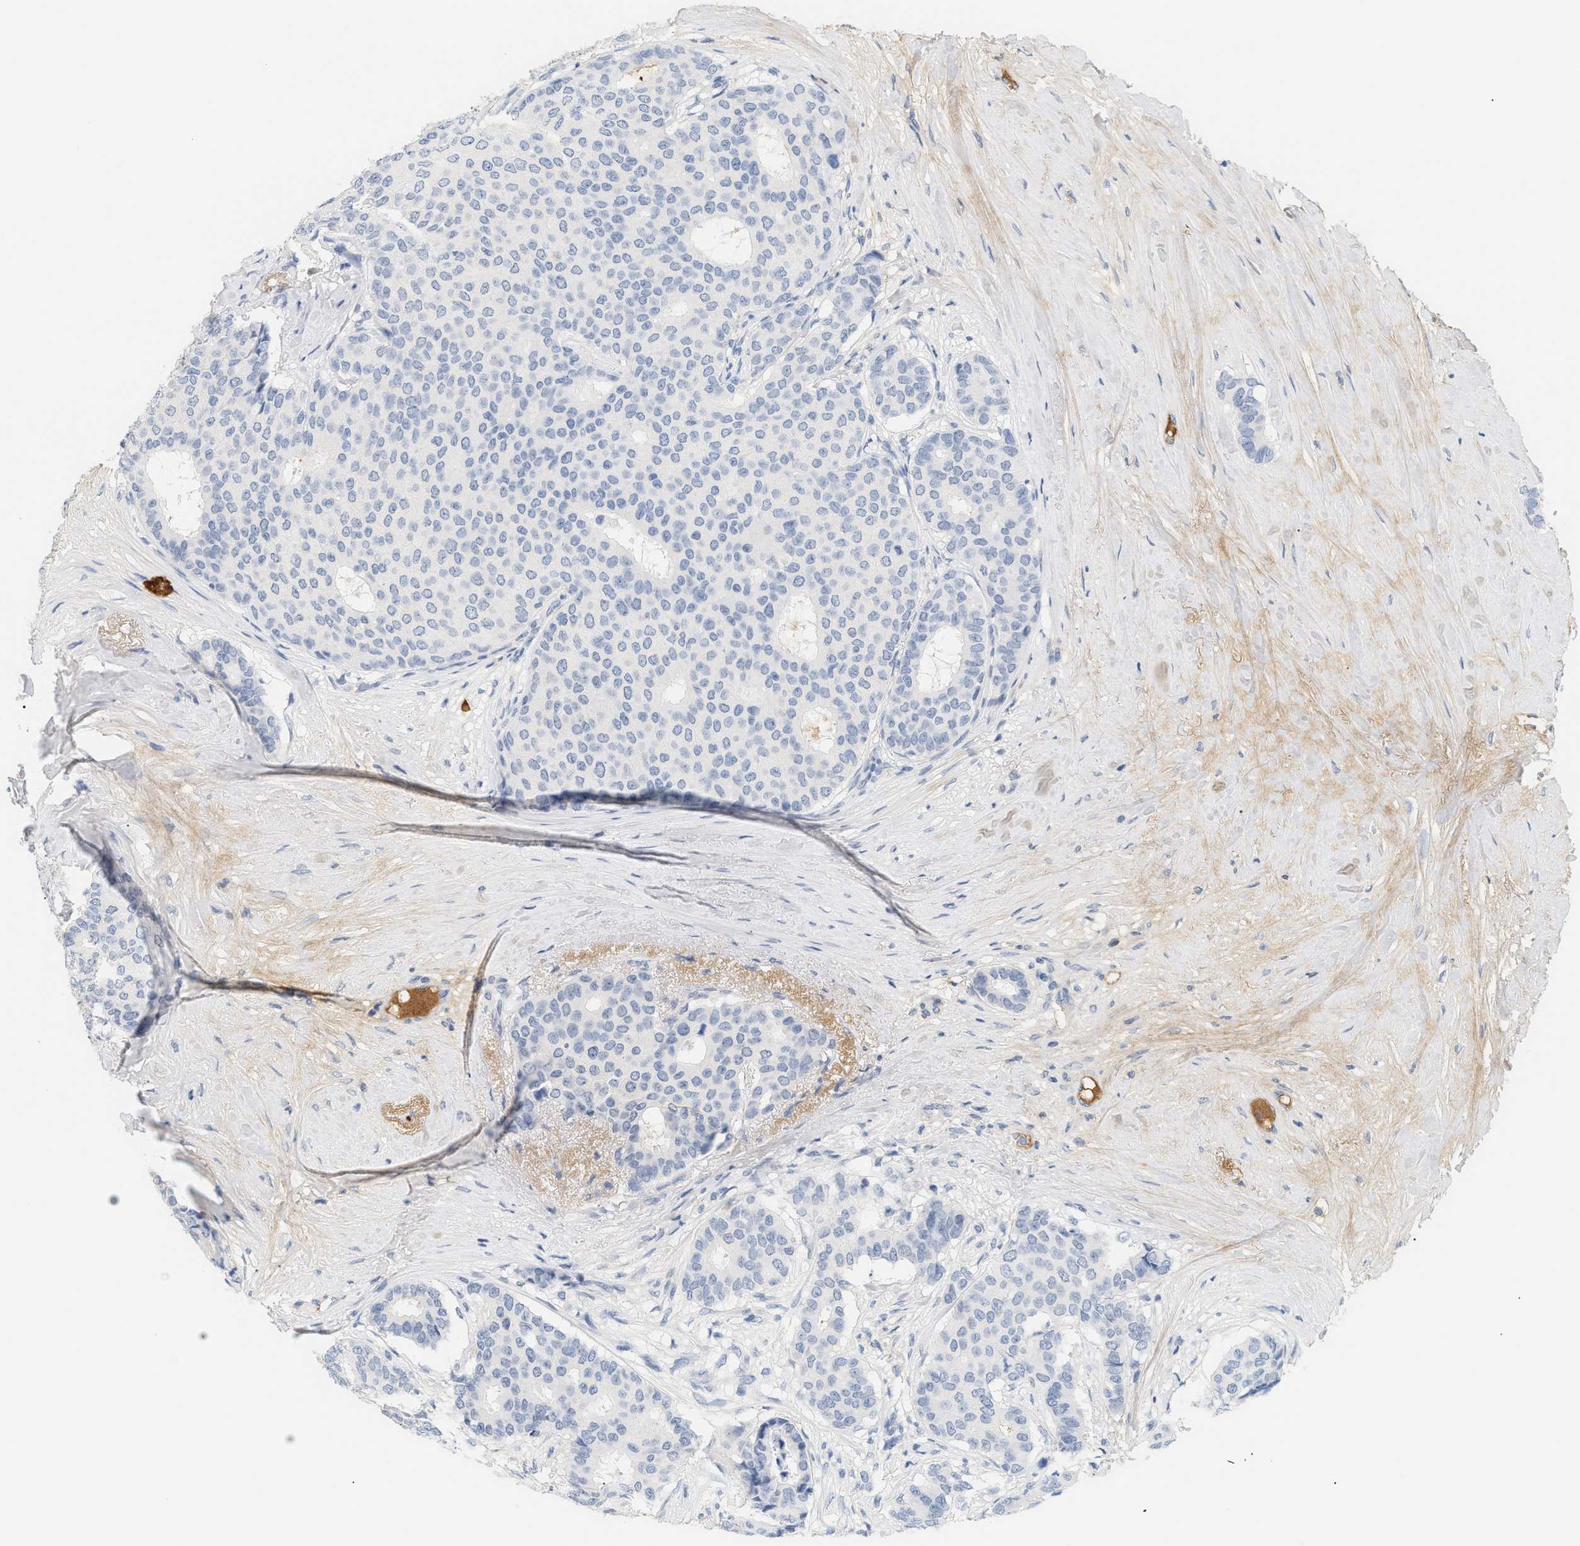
{"staining": {"intensity": "negative", "quantity": "none", "location": "none"}, "tissue": "breast cancer", "cell_type": "Tumor cells", "image_type": "cancer", "snomed": [{"axis": "morphology", "description": "Duct carcinoma"}, {"axis": "topography", "description": "Breast"}], "caption": "Tumor cells are negative for protein expression in human breast cancer. (DAB immunohistochemistry (IHC) with hematoxylin counter stain).", "gene": "CFH", "patient": {"sex": "female", "age": 75}}